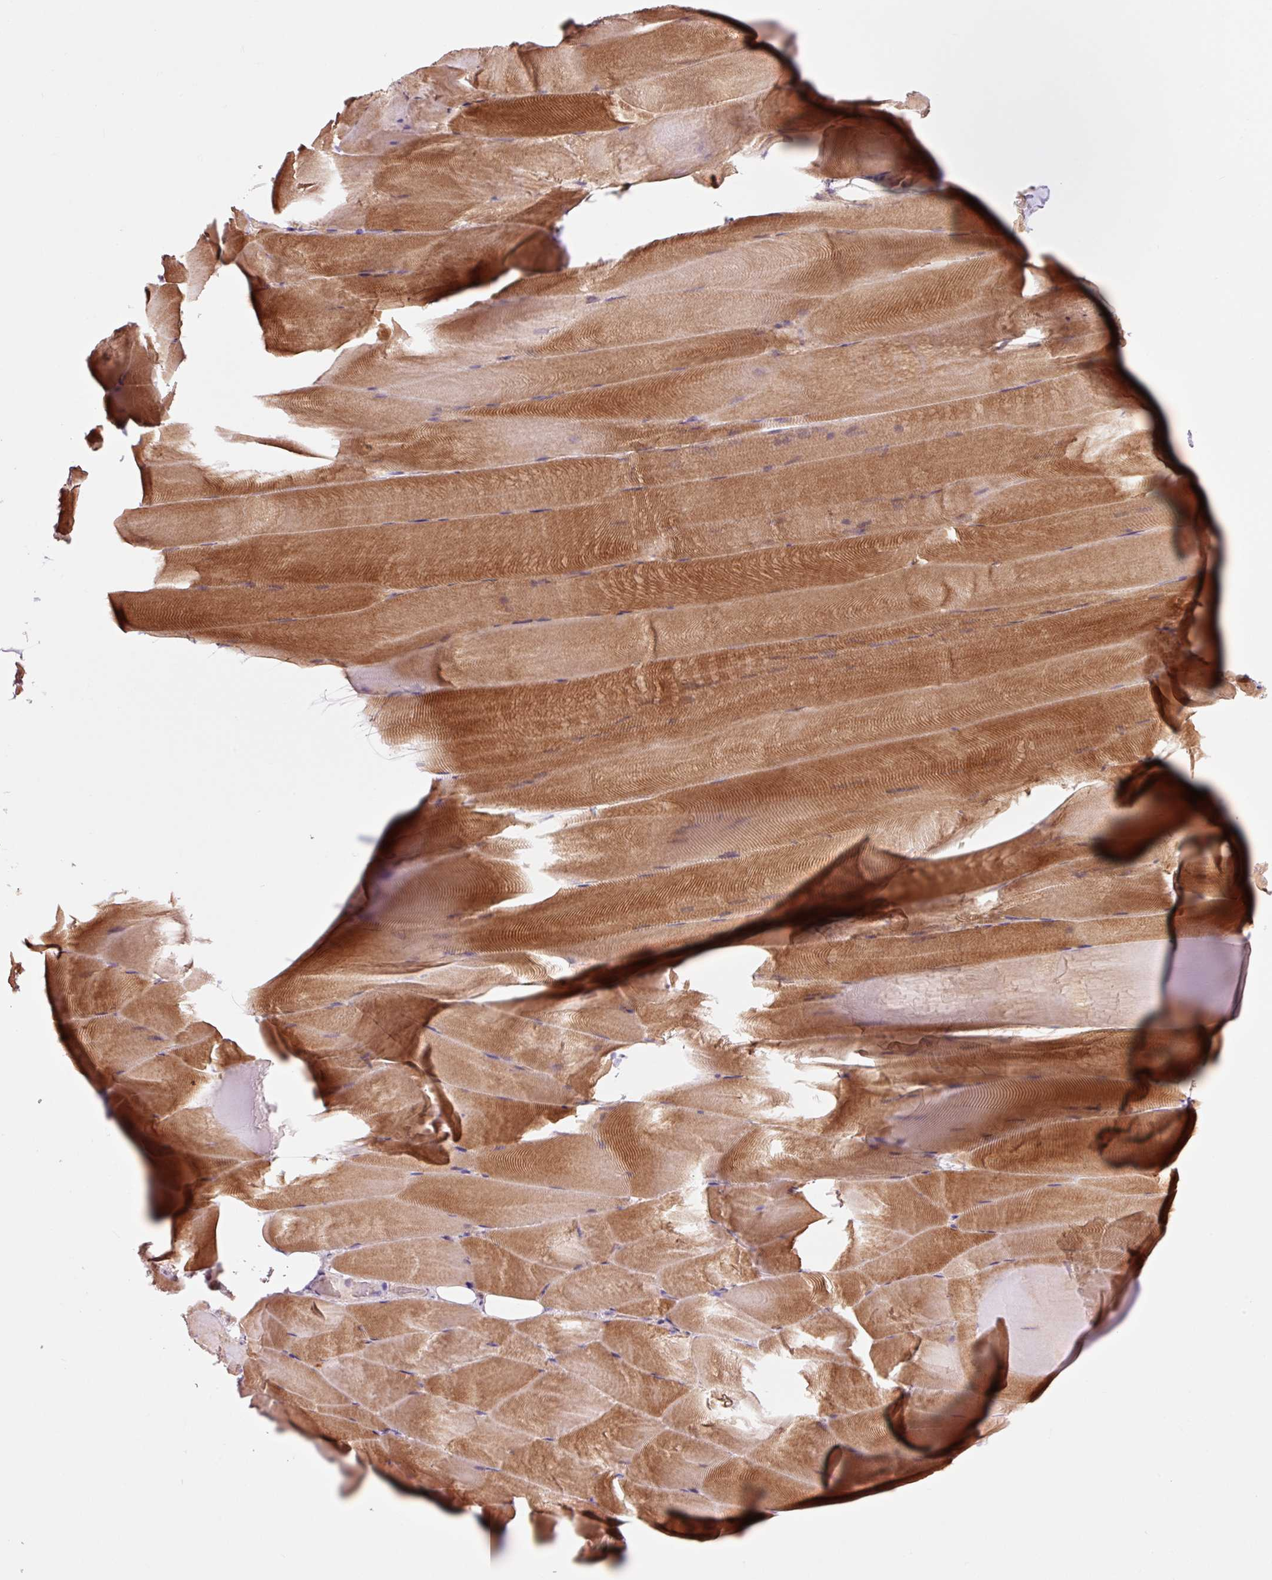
{"staining": {"intensity": "moderate", "quantity": "25%-75%", "location": "cytoplasmic/membranous,nuclear"}, "tissue": "skeletal muscle", "cell_type": "Myocytes", "image_type": "normal", "snomed": [{"axis": "morphology", "description": "Normal tissue, NOS"}, {"axis": "topography", "description": "Skeletal muscle"}], "caption": "Protein analysis of benign skeletal muscle displays moderate cytoplasmic/membranous,nuclear staining in approximately 25%-75% of myocytes. The staining was performed using DAB to visualize the protein expression in brown, while the nuclei were stained in blue with hematoxylin (Magnification: 20x).", "gene": "FBXL14", "patient": {"sex": "female", "age": 64}}